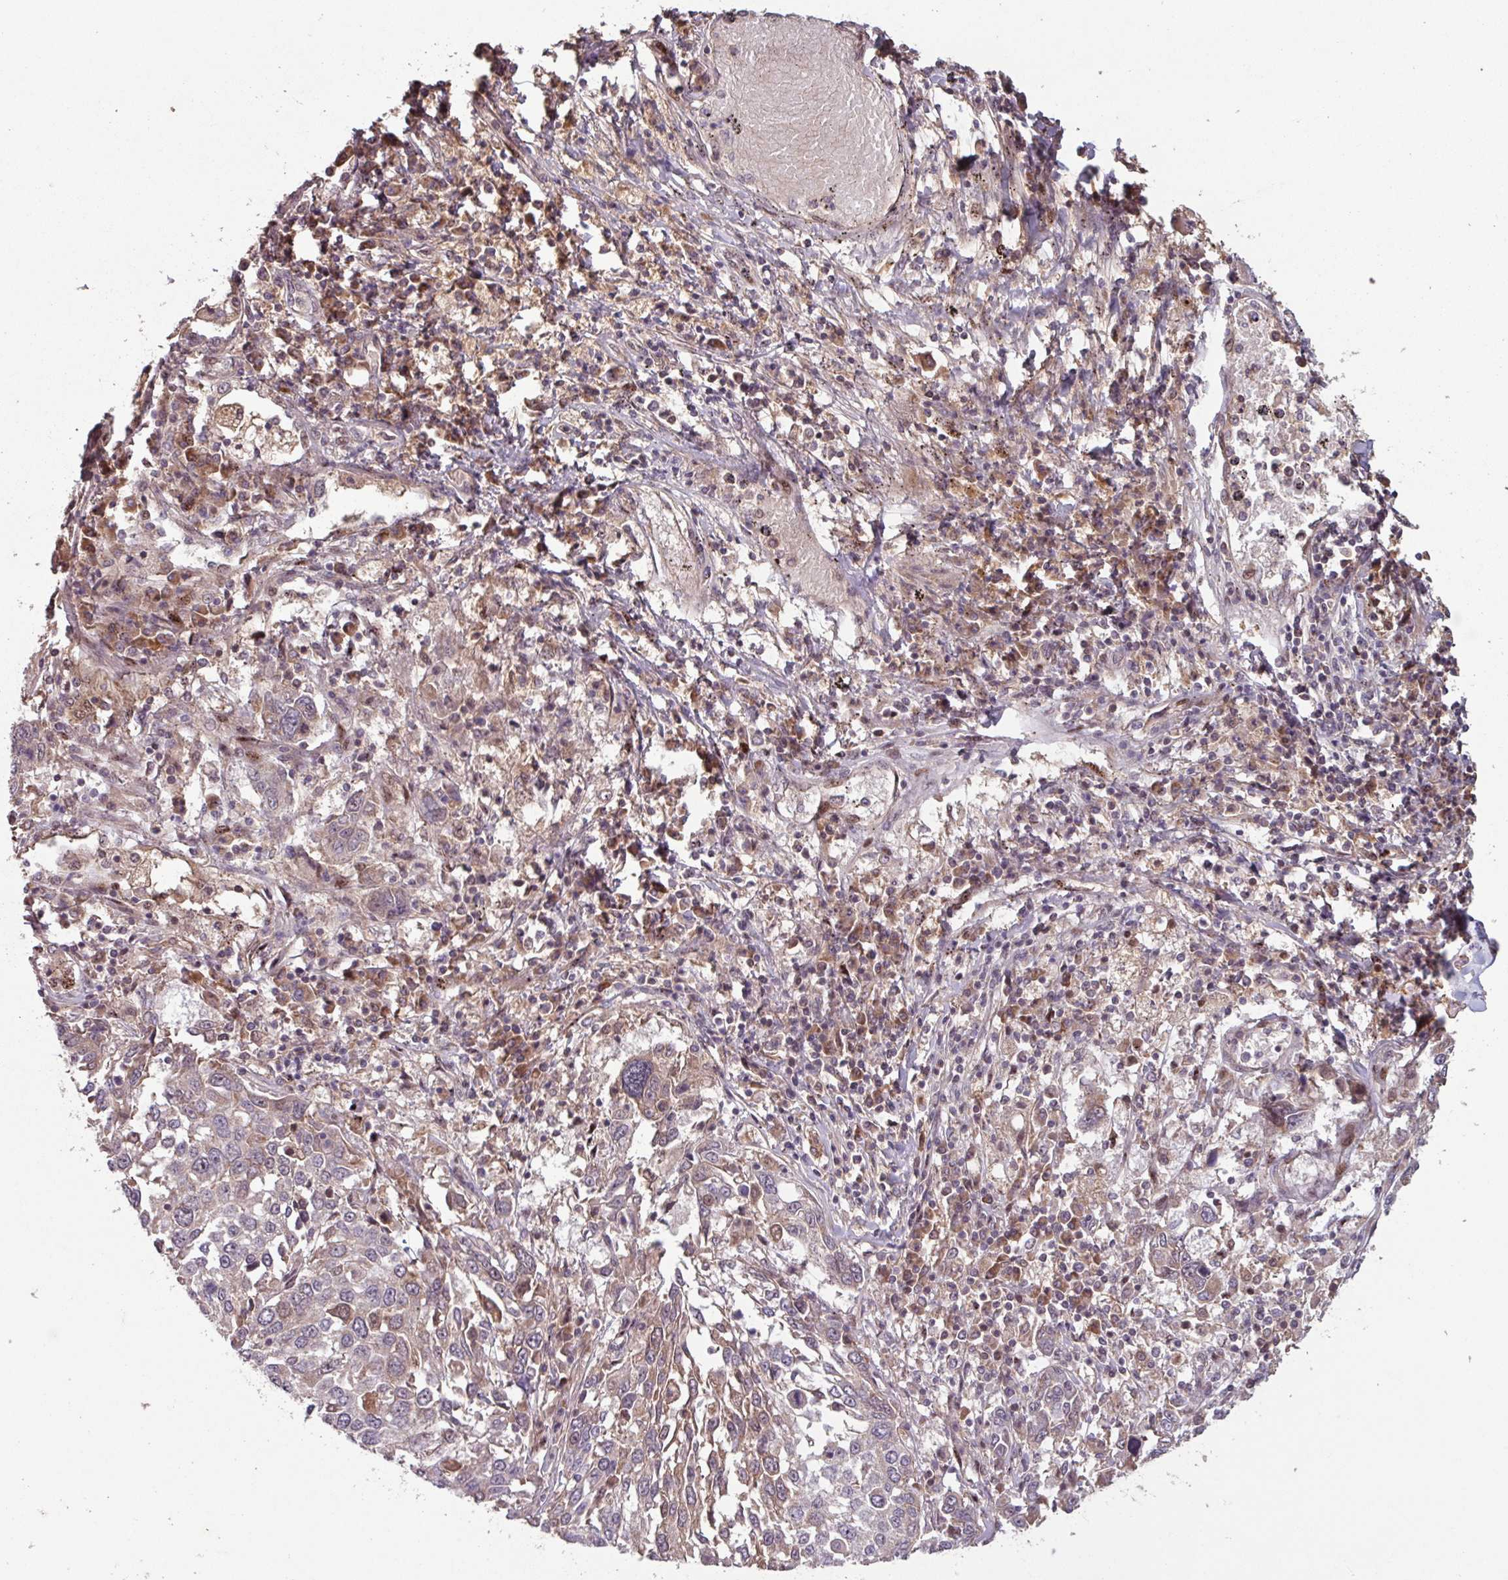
{"staining": {"intensity": "moderate", "quantity": "<25%", "location": "cytoplasmic/membranous,nuclear"}, "tissue": "lung cancer", "cell_type": "Tumor cells", "image_type": "cancer", "snomed": [{"axis": "morphology", "description": "Squamous cell carcinoma, NOS"}, {"axis": "topography", "description": "Lung"}], "caption": "Lung squamous cell carcinoma tissue exhibits moderate cytoplasmic/membranous and nuclear expression in approximately <25% of tumor cells (DAB (3,3'-diaminobenzidine) = brown stain, brightfield microscopy at high magnification).", "gene": "TMEM88", "patient": {"sex": "male", "age": 65}}